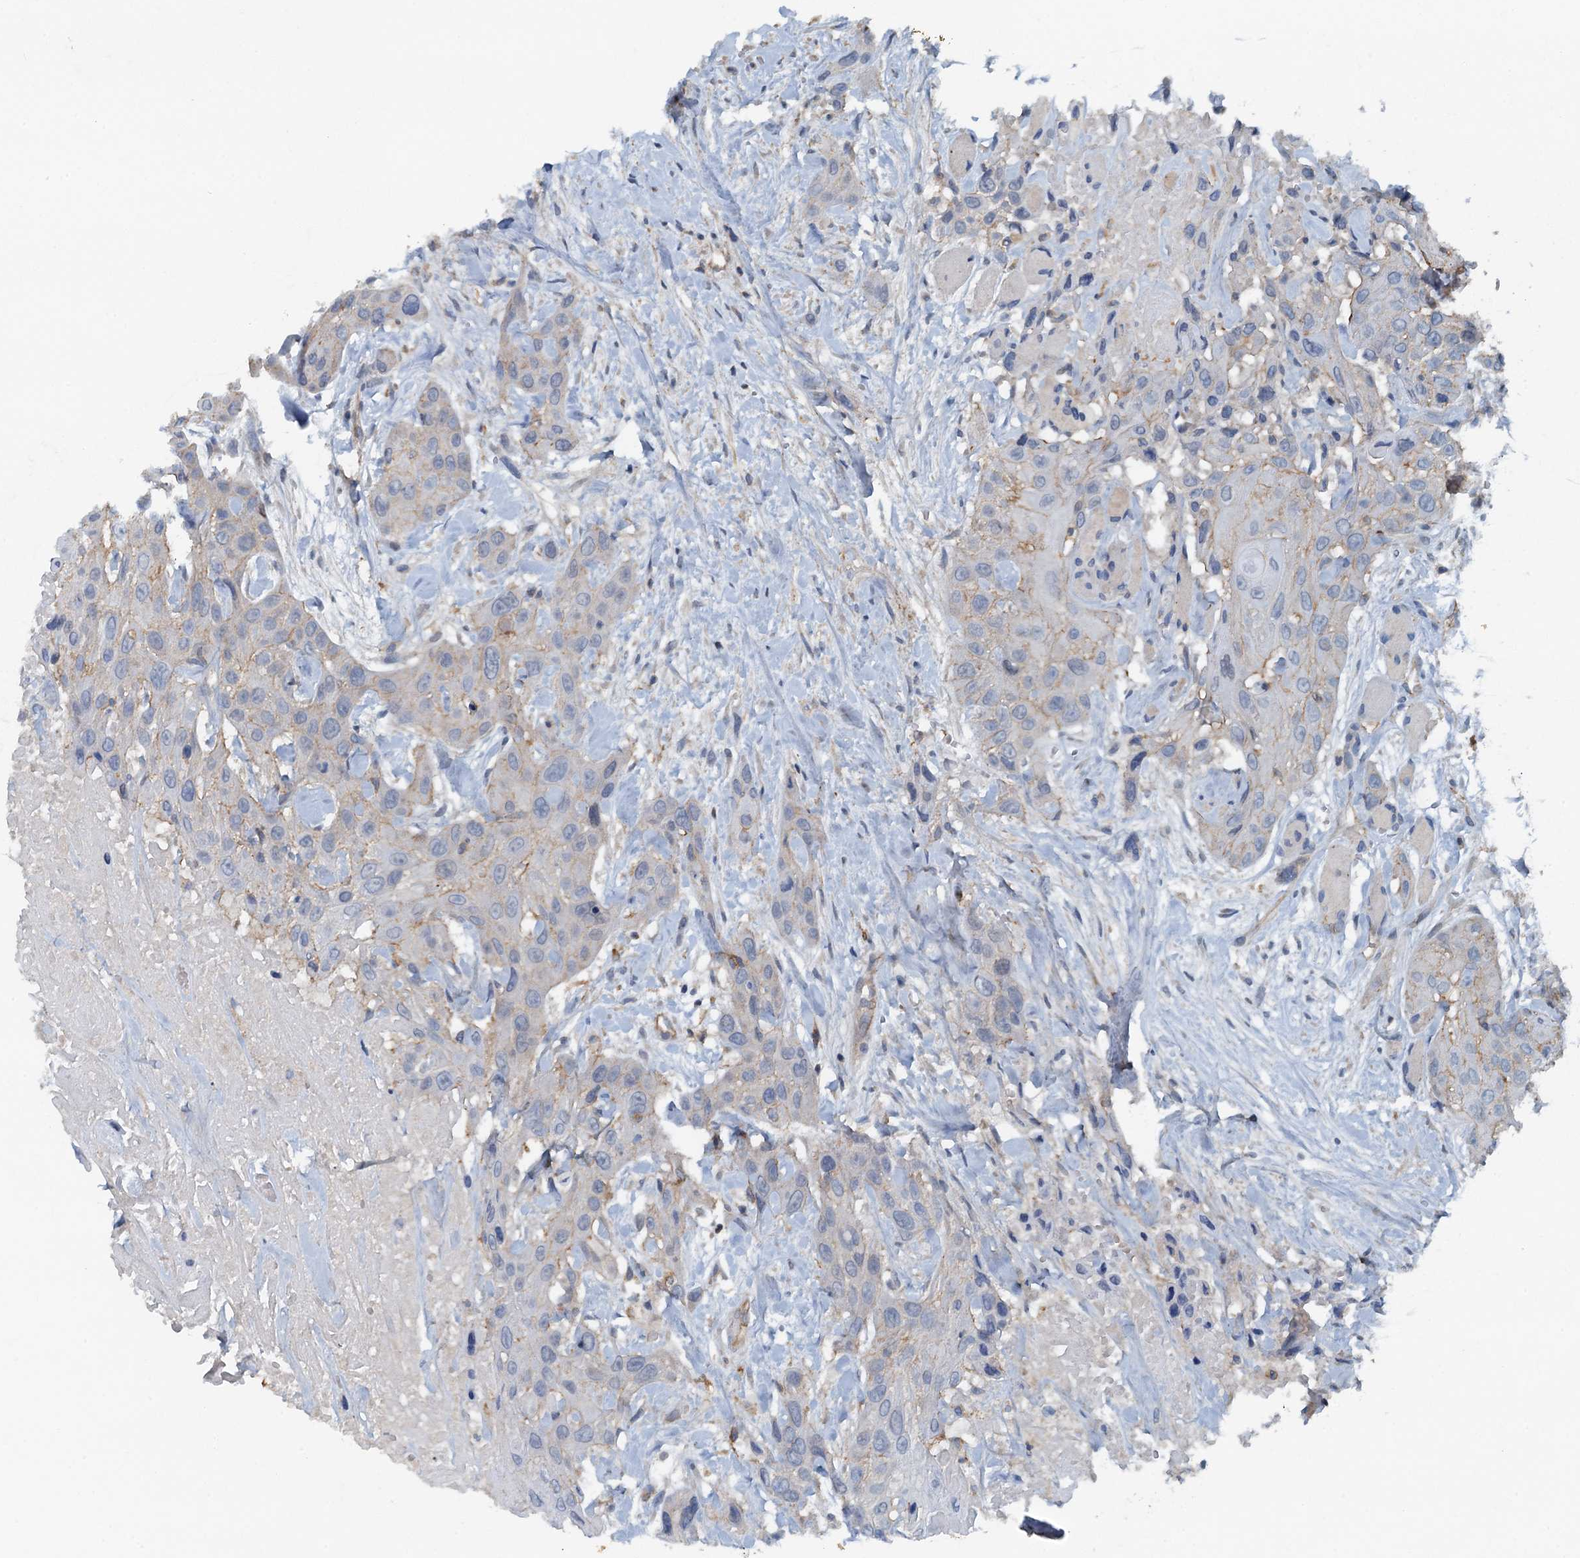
{"staining": {"intensity": "negative", "quantity": "none", "location": "none"}, "tissue": "head and neck cancer", "cell_type": "Tumor cells", "image_type": "cancer", "snomed": [{"axis": "morphology", "description": "Squamous cell carcinoma, NOS"}, {"axis": "topography", "description": "Head-Neck"}], "caption": "DAB immunohistochemical staining of human head and neck cancer (squamous cell carcinoma) displays no significant expression in tumor cells. (DAB (3,3'-diaminobenzidine) immunohistochemistry visualized using brightfield microscopy, high magnification).", "gene": "THAP10", "patient": {"sex": "male", "age": 81}}